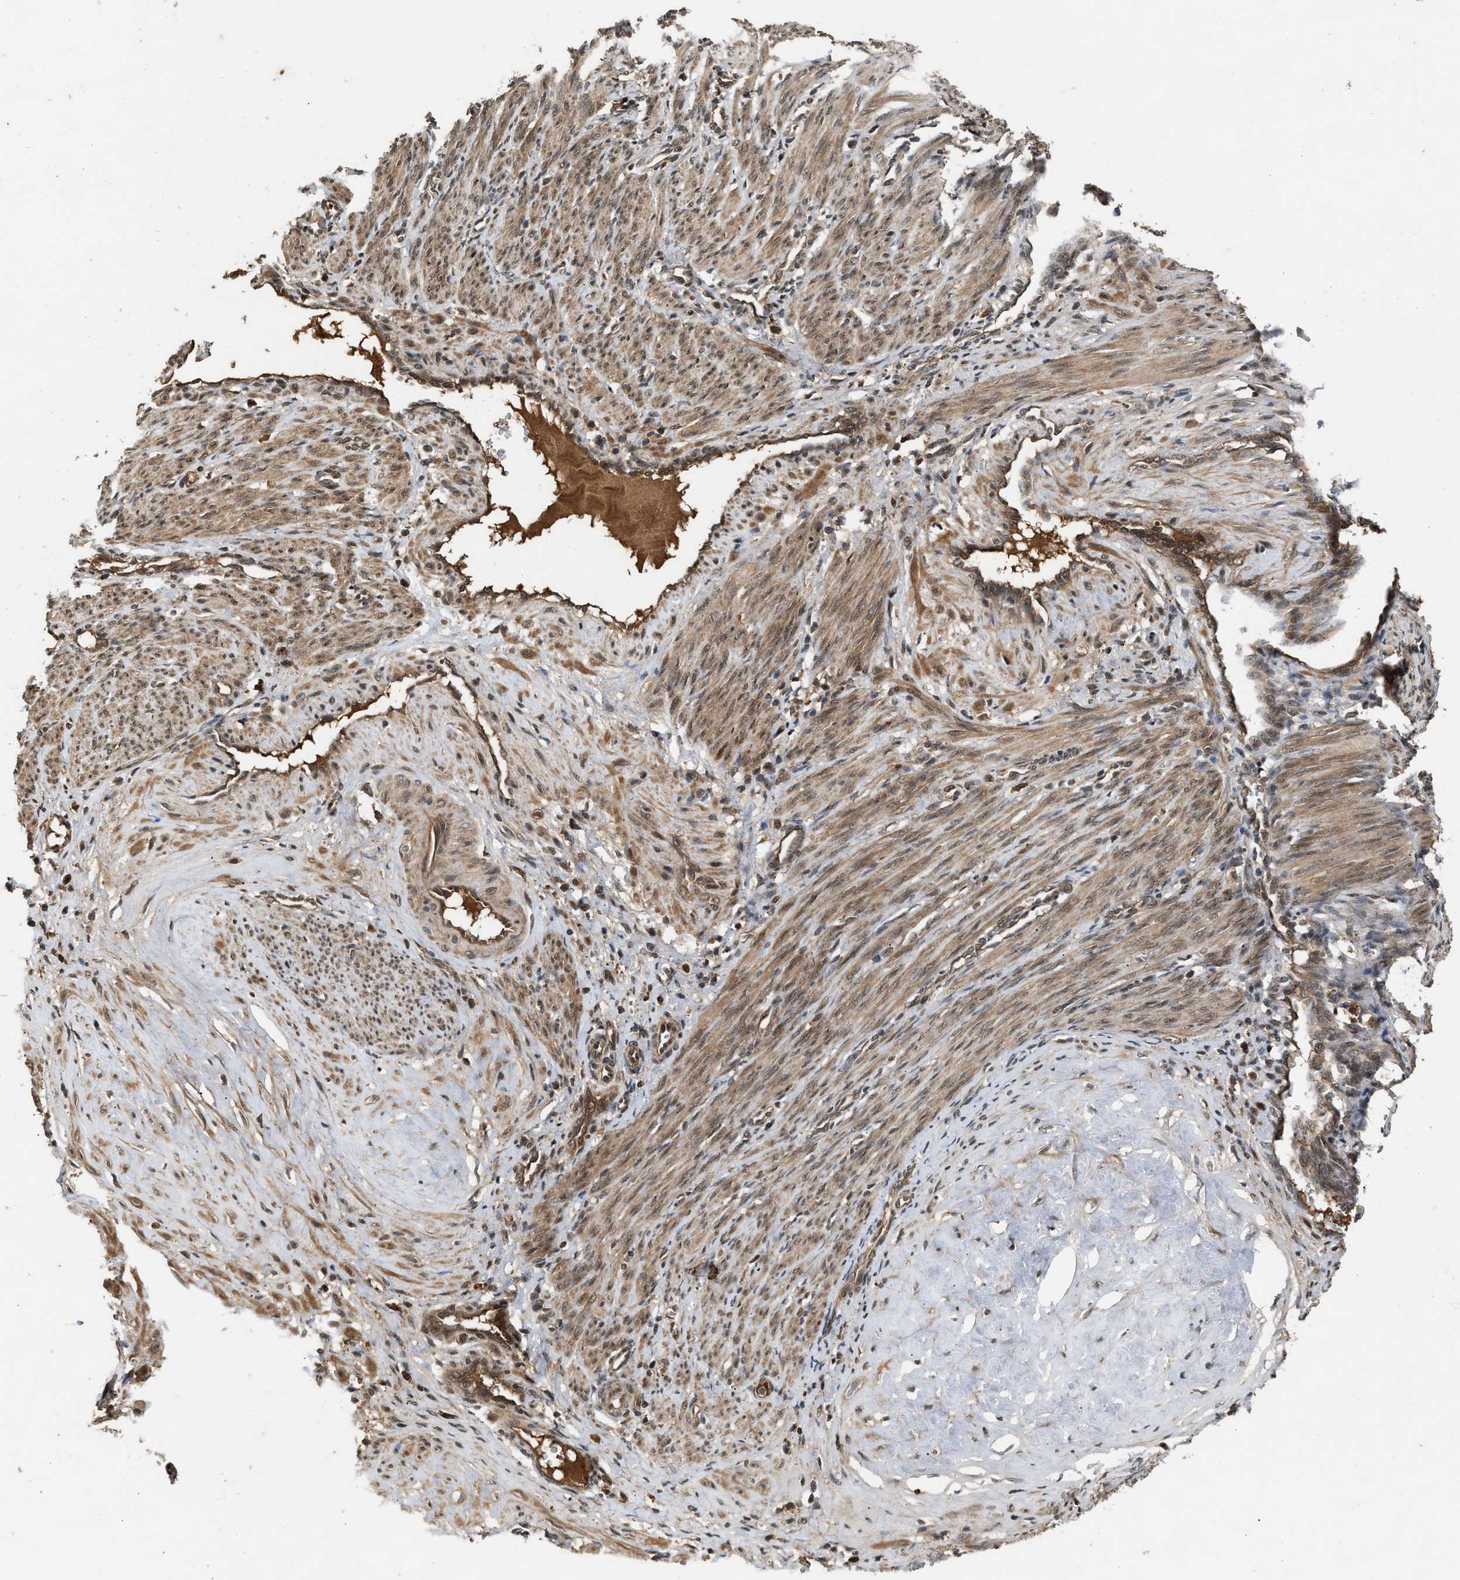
{"staining": {"intensity": "moderate", "quantity": ">75%", "location": "cytoplasmic/membranous,nuclear"}, "tissue": "smooth muscle", "cell_type": "Smooth muscle cells", "image_type": "normal", "snomed": [{"axis": "morphology", "description": "Normal tissue, NOS"}, {"axis": "topography", "description": "Endometrium"}], "caption": "DAB (3,3'-diaminobenzidine) immunohistochemical staining of normal human smooth muscle demonstrates moderate cytoplasmic/membranous,nuclear protein positivity in about >75% of smooth muscle cells.", "gene": "RUSC2", "patient": {"sex": "female", "age": 33}}